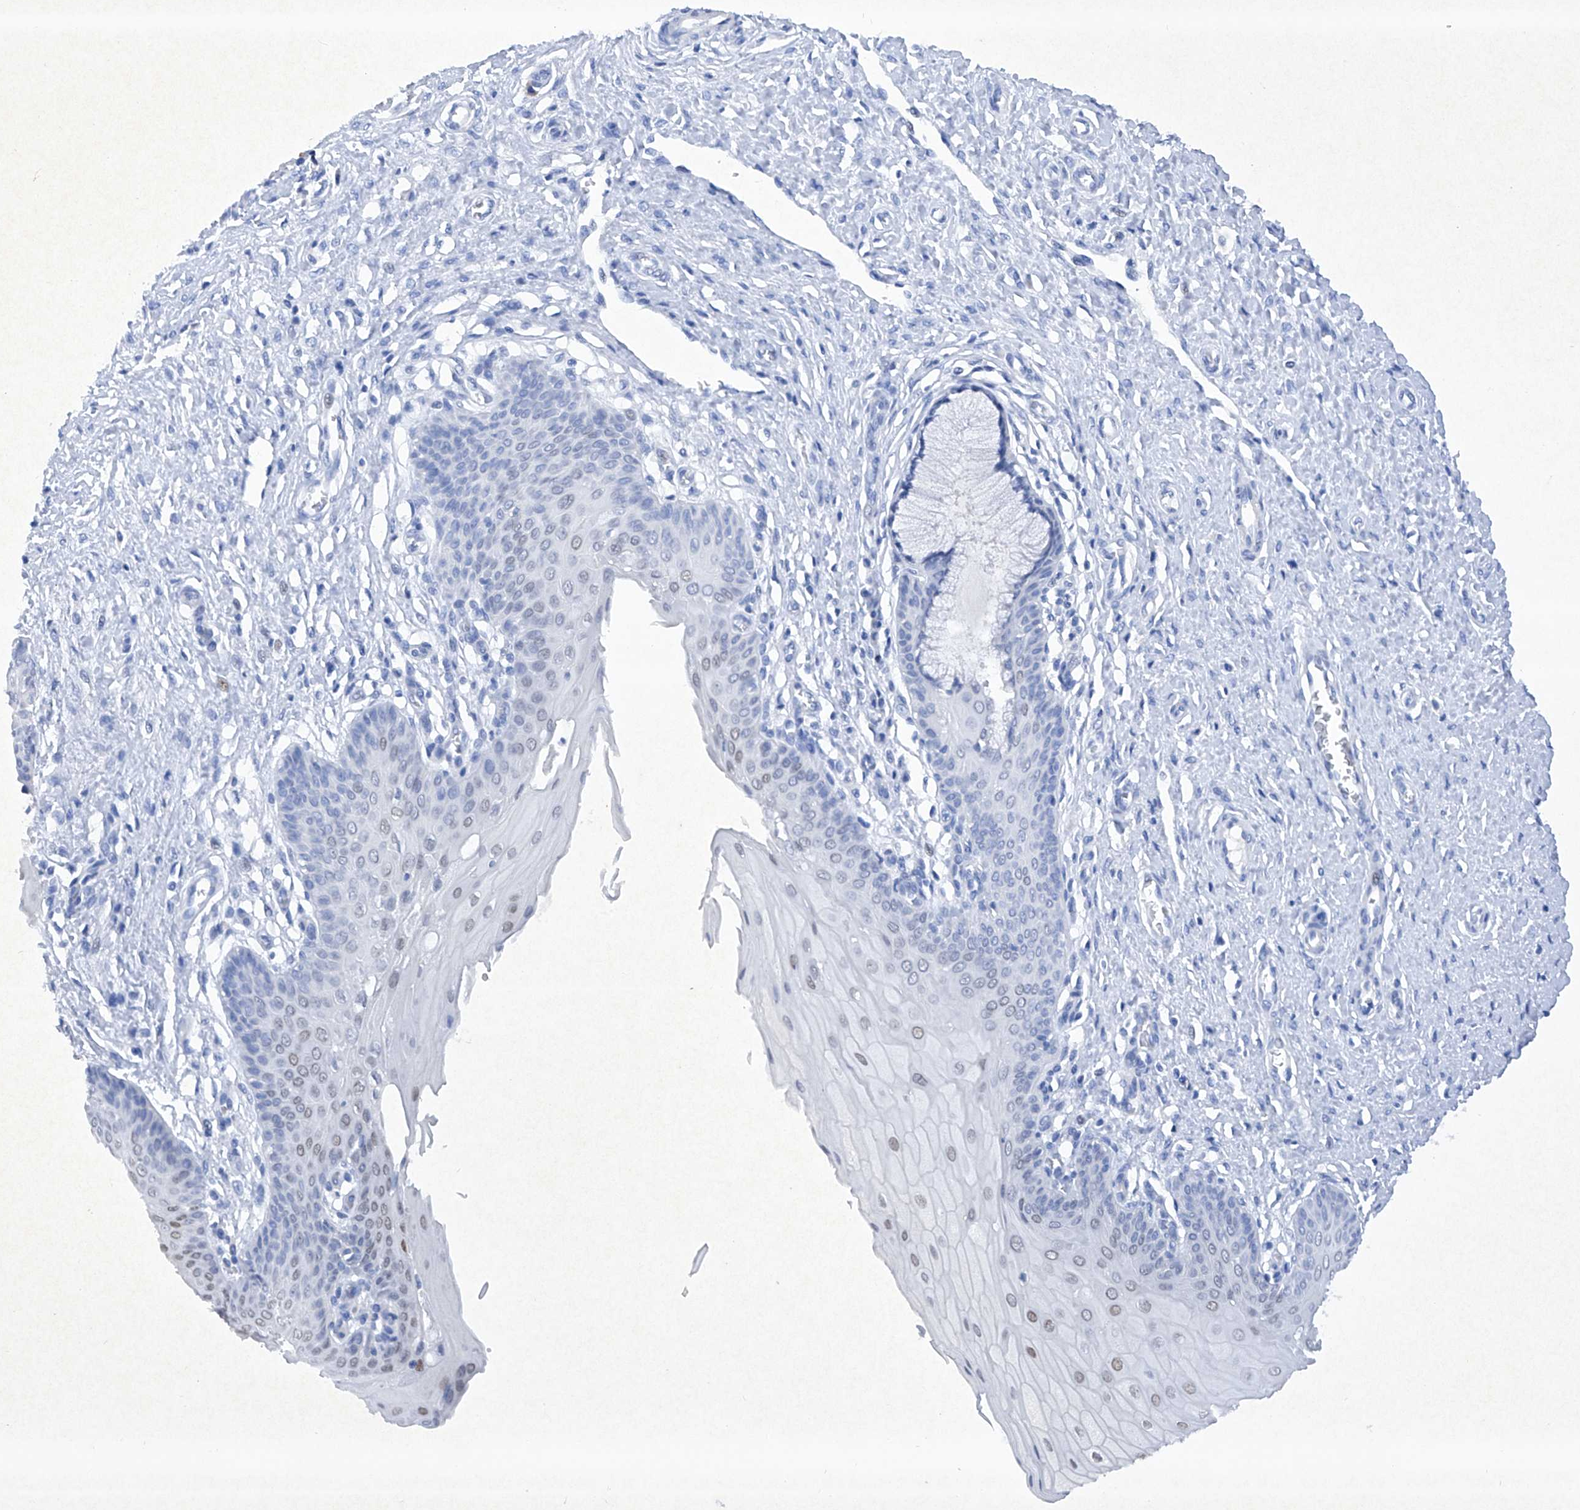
{"staining": {"intensity": "negative", "quantity": "none", "location": "none"}, "tissue": "cervix", "cell_type": "Glandular cells", "image_type": "normal", "snomed": [{"axis": "morphology", "description": "Normal tissue, NOS"}, {"axis": "topography", "description": "Cervix"}], "caption": "Immunohistochemical staining of normal human cervix demonstrates no significant staining in glandular cells. (DAB (3,3'-diaminobenzidine) IHC visualized using brightfield microscopy, high magnification).", "gene": "BARX2", "patient": {"sex": "female", "age": 55}}